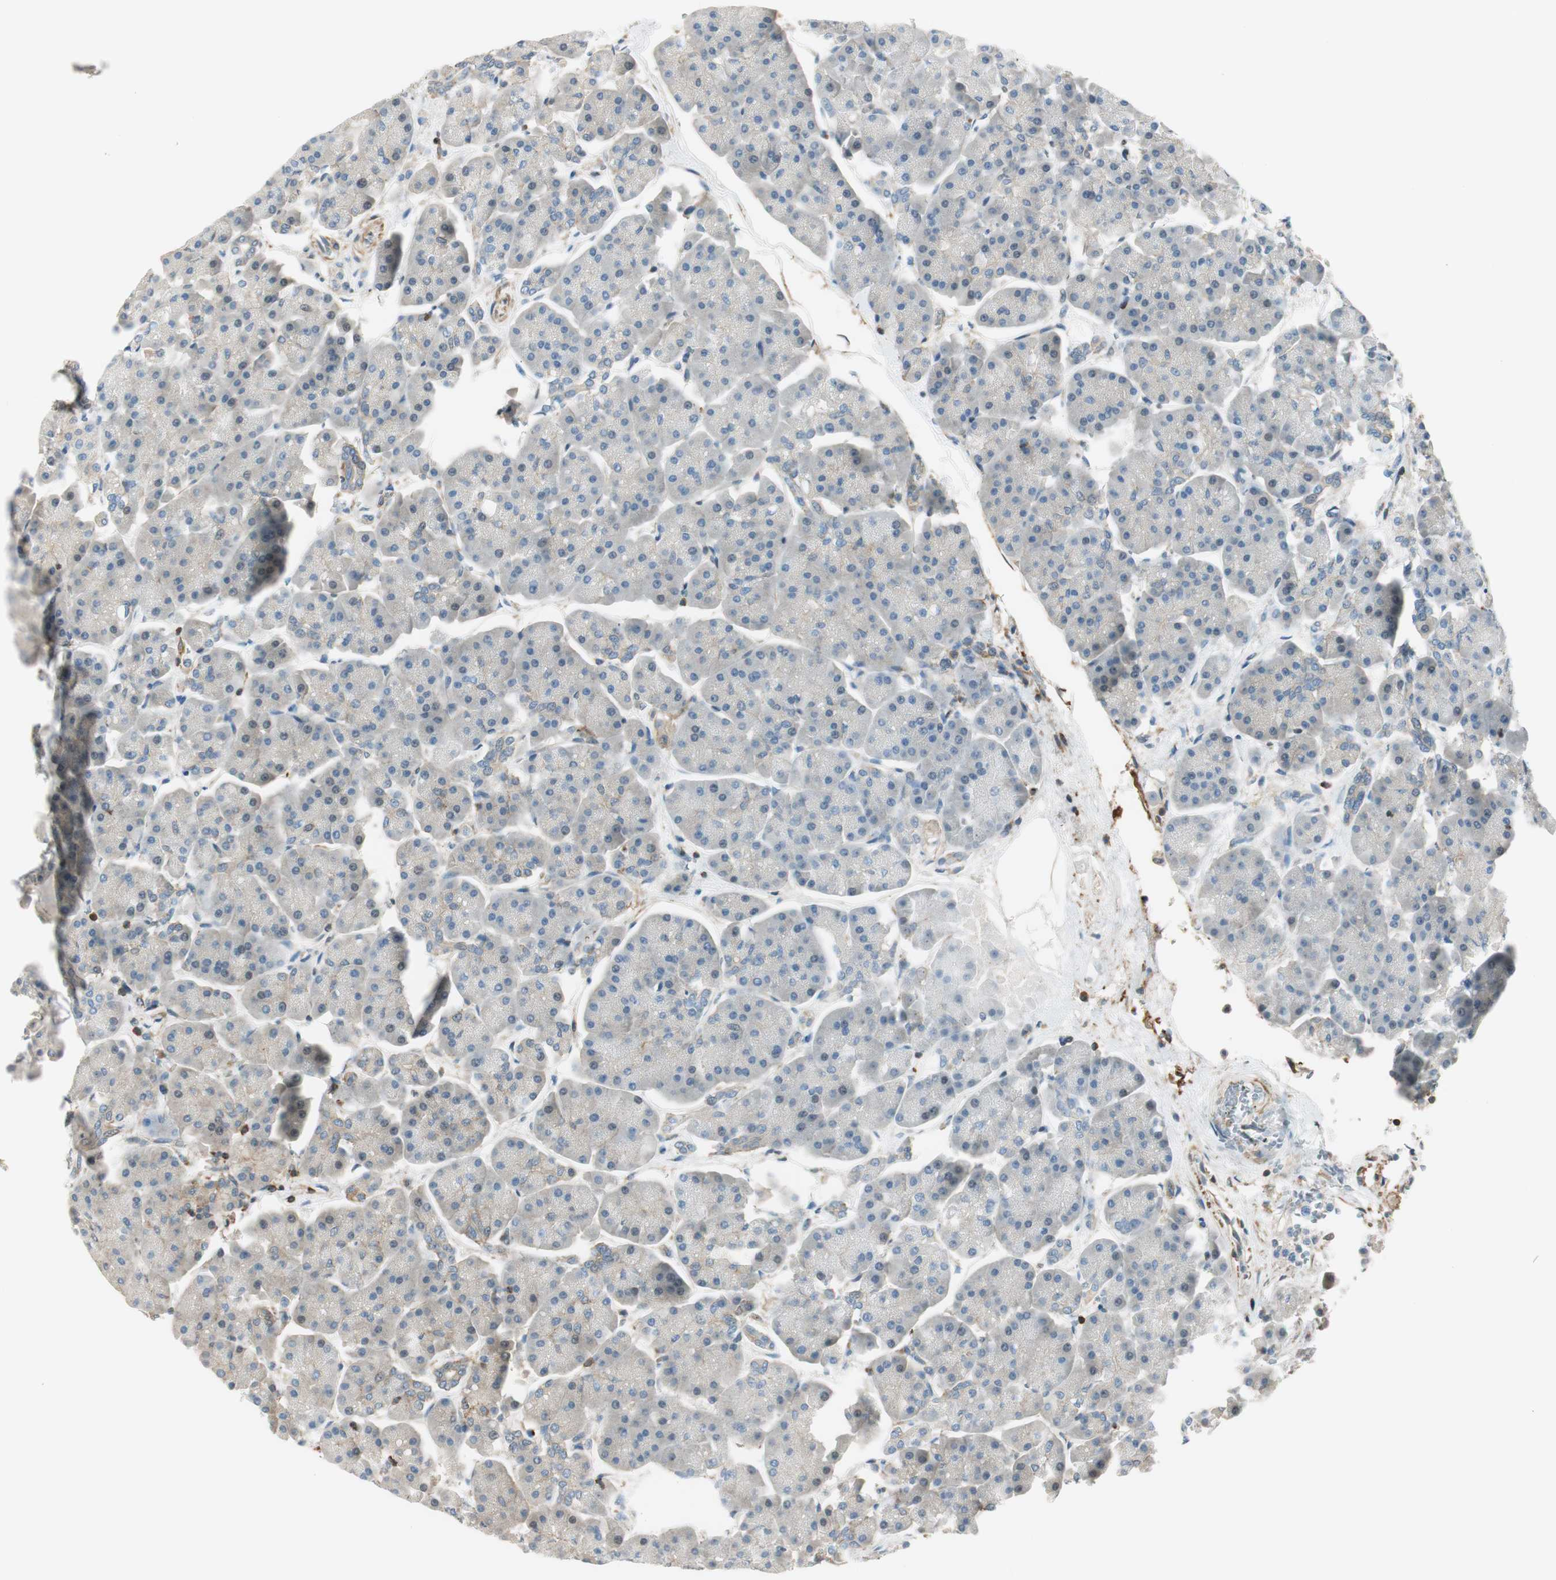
{"staining": {"intensity": "weak", "quantity": "25%-75%", "location": "cytoplasmic/membranous"}, "tissue": "pancreas", "cell_type": "Exocrine glandular cells", "image_type": "normal", "snomed": [{"axis": "morphology", "description": "Normal tissue, NOS"}, {"axis": "topography", "description": "Pancreas"}], "caption": "Exocrine glandular cells exhibit low levels of weak cytoplasmic/membranous expression in approximately 25%-75% of cells in unremarkable pancreas. The protein of interest is stained brown, and the nuclei are stained in blue (DAB (3,3'-diaminobenzidine) IHC with brightfield microscopy, high magnification).", "gene": "PI4K2B", "patient": {"sex": "female", "age": 70}}